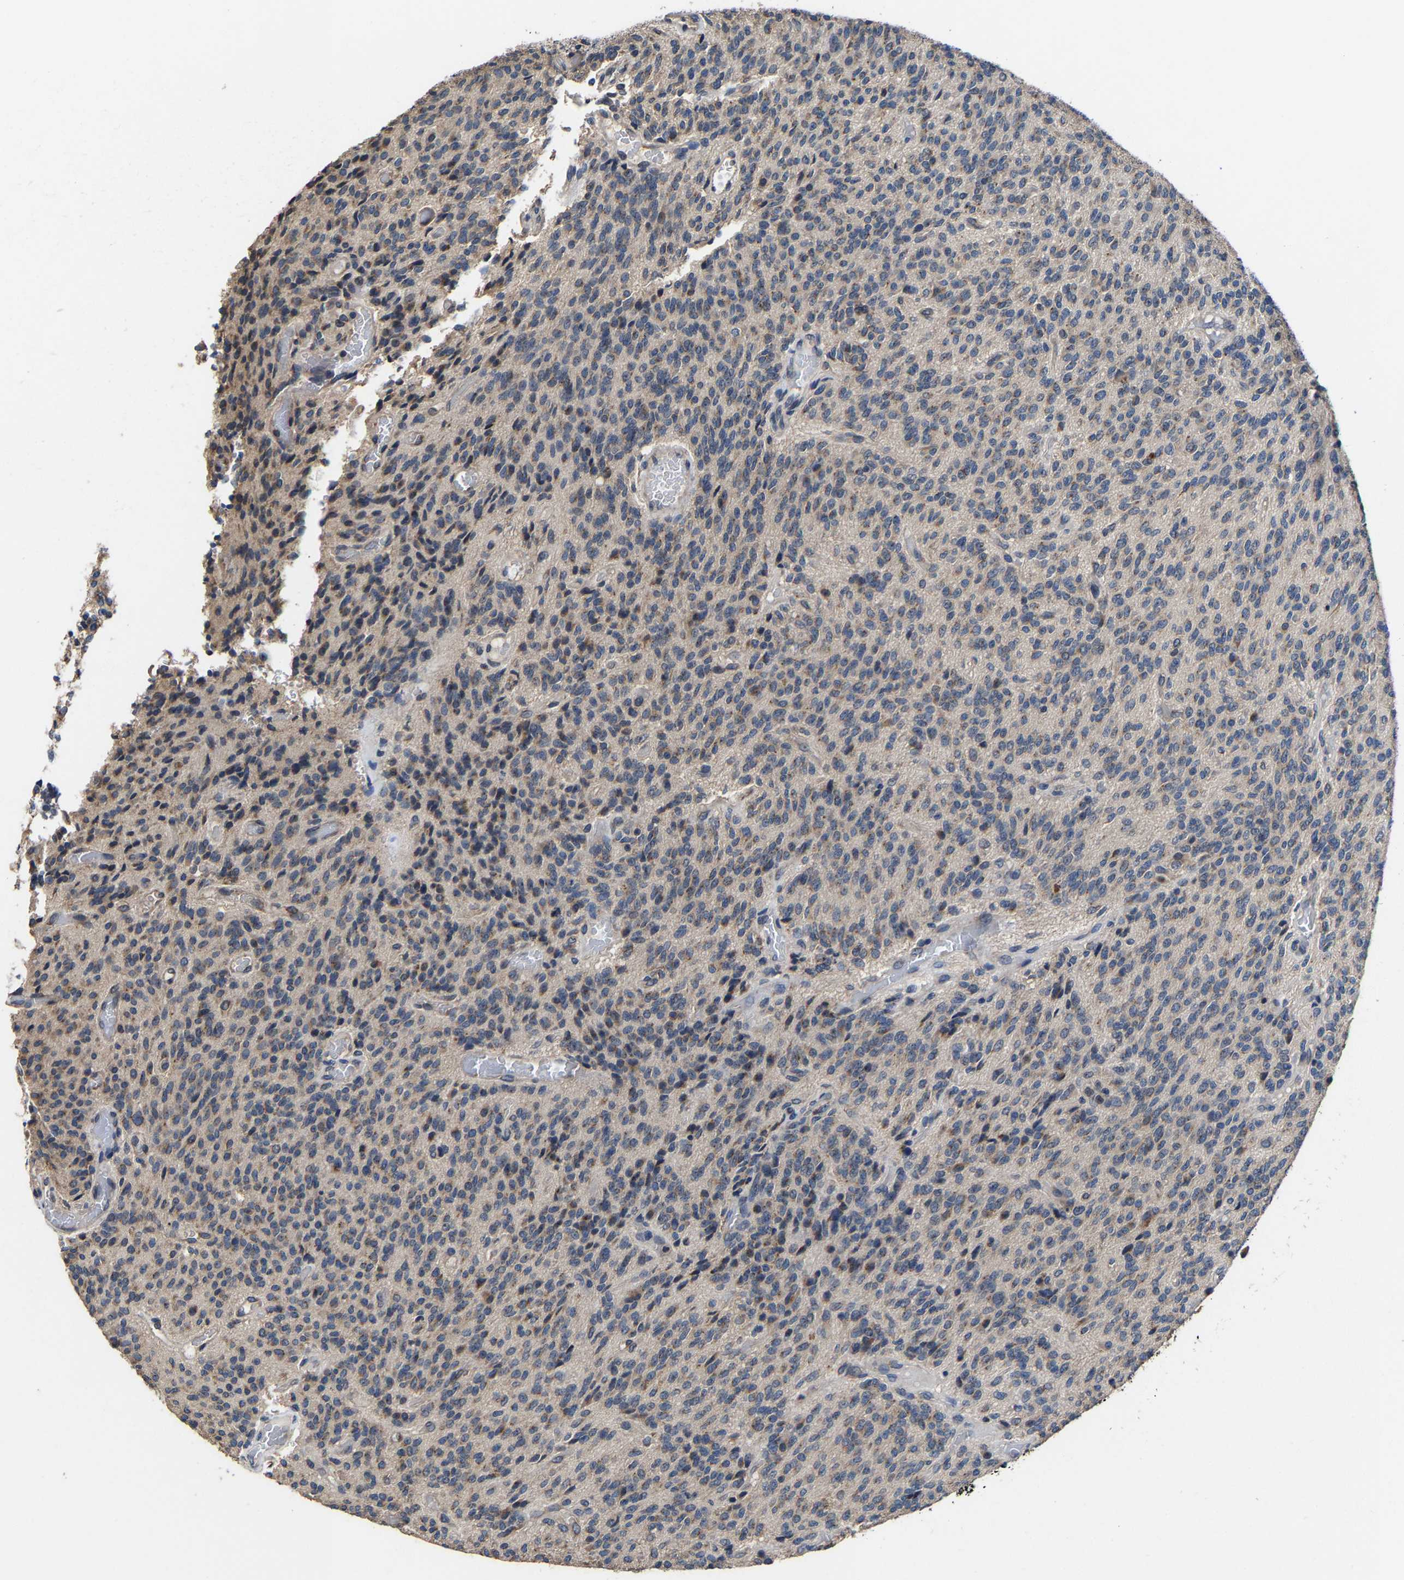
{"staining": {"intensity": "weak", "quantity": "25%-75%", "location": "cytoplasmic/membranous"}, "tissue": "glioma", "cell_type": "Tumor cells", "image_type": "cancer", "snomed": [{"axis": "morphology", "description": "Glioma, malignant, High grade"}, {"axis": "topography", "description": "Brain"}], "caption": "Malignant high-grade glioma stained with a brown dye shows weak cytoplasmic/membranous positive staining in about 25%-75% of tumor cells.", "gene": "EBAG9", "patient": {"sex": "male", "age": 34}}